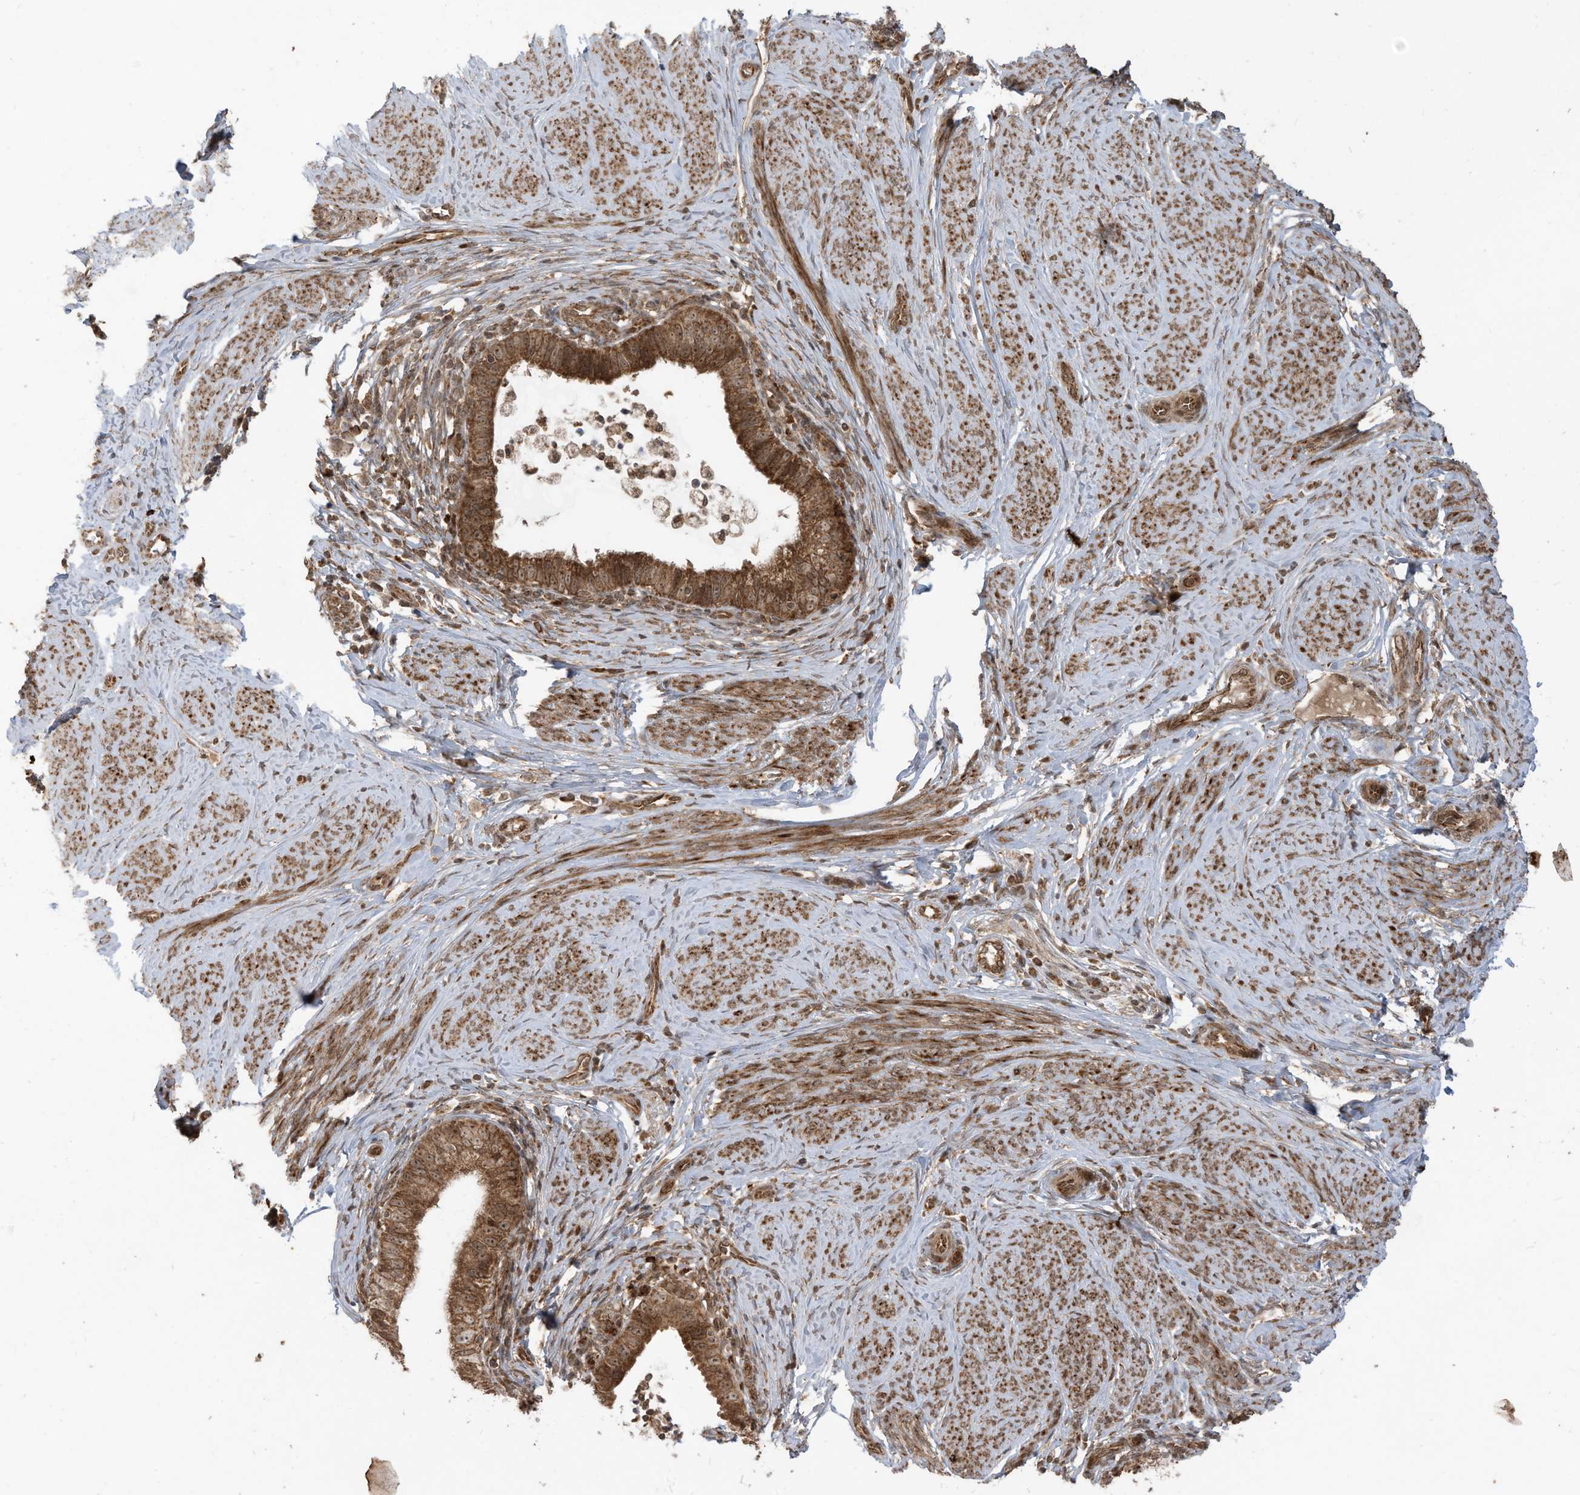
{"staining": {"intensity": "moderate", "quantity": ">75%", "location": "cytoplasmic/membranous"}, "tissue": "cervical cancer", "cell_type": "Tumor cells", "image_type": "cancer", "snomed": [{"axis": "morphology", "description": "Adenocarcinoma, NOS"}, {"axis": "topography", "description": "Cervix"}], "caption": "A brown stain shows moderate cytoplasmic/membranous expression of a protein in cervical adenocarcinoma tumor cells.", "gene": "TRIM67", "patient": {"sex": "female", "age": 36}}